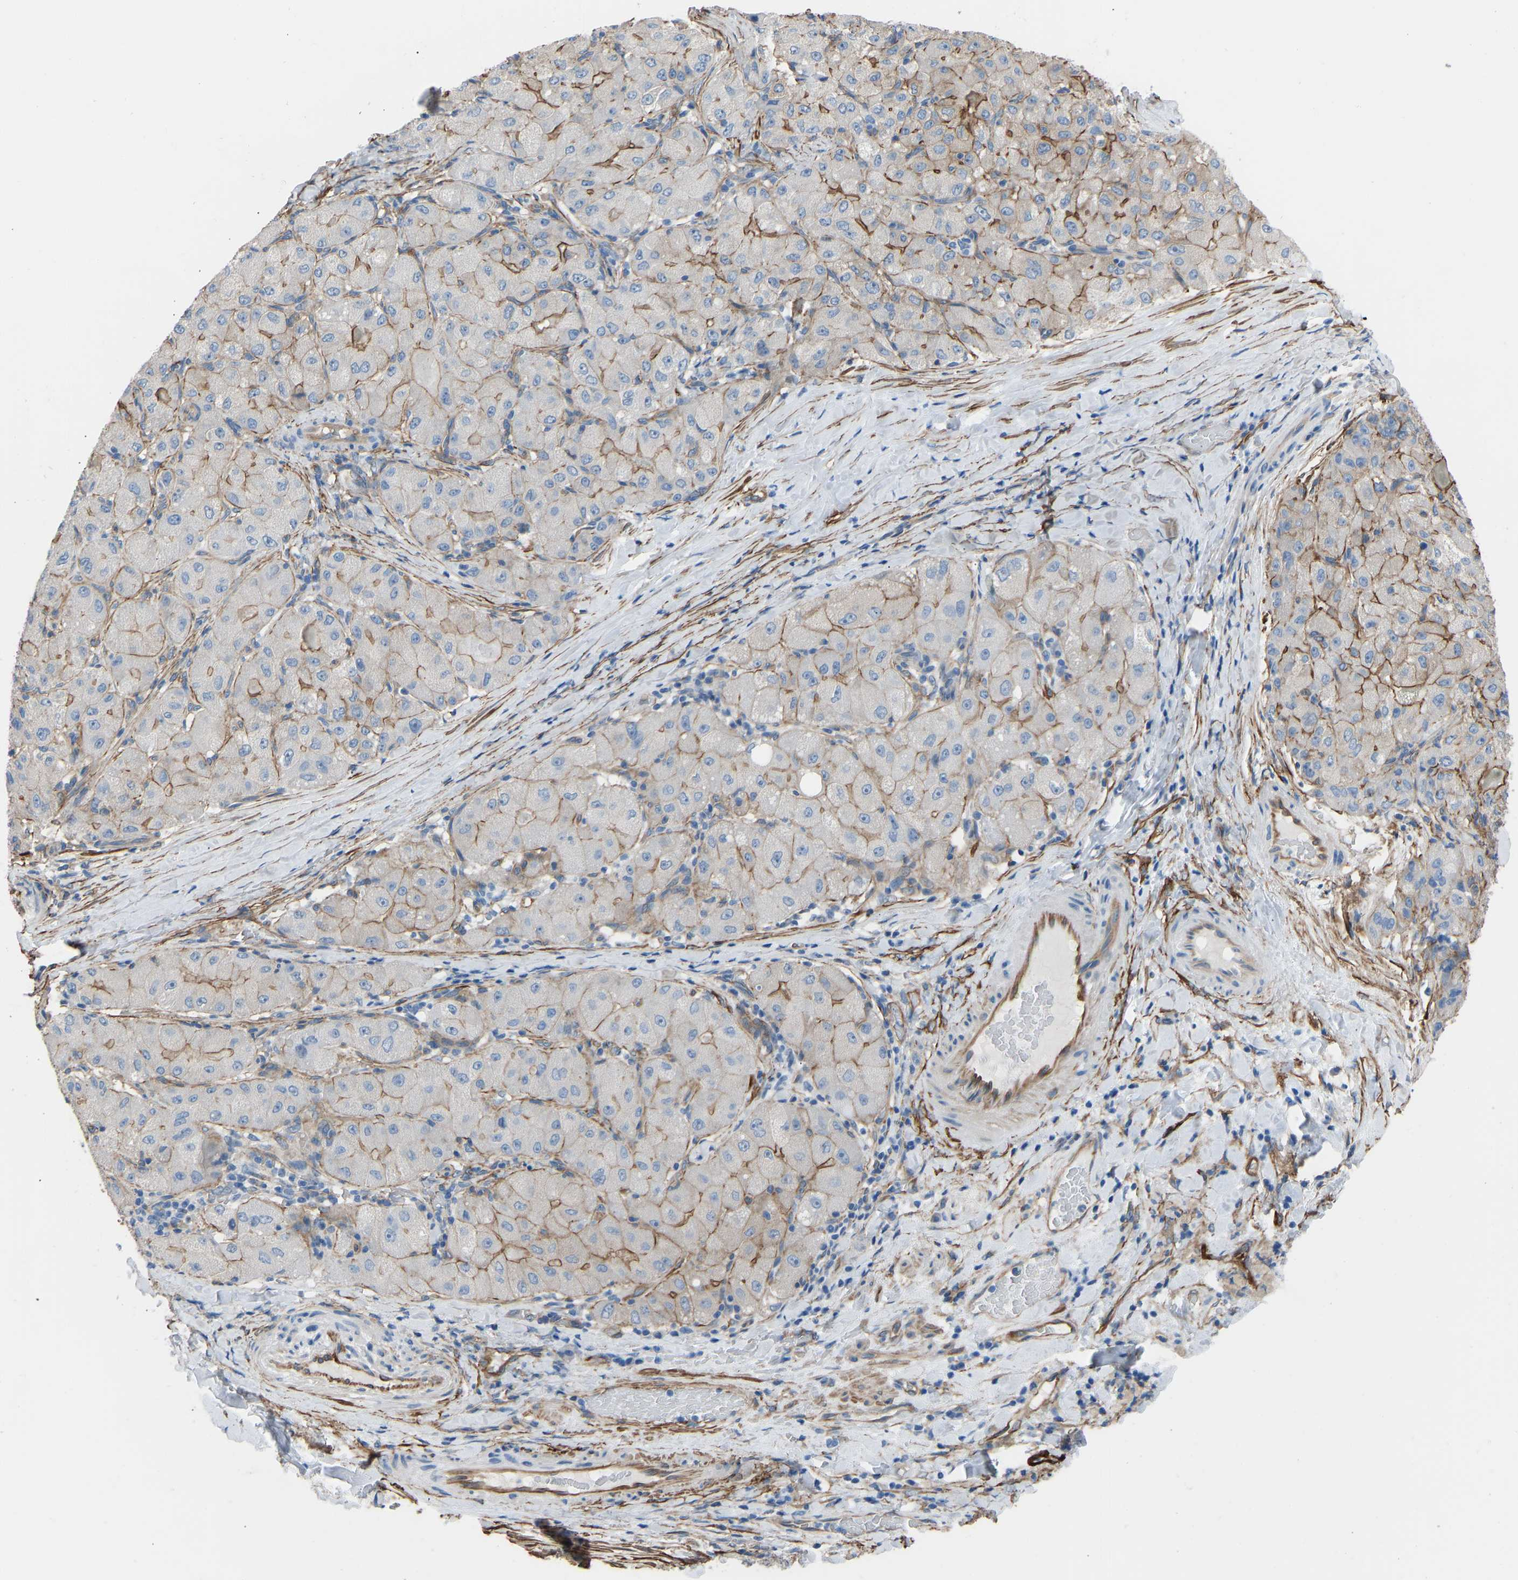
{"staining": {"intensity": "moderate", "quantity": ">75%", "location": "cytoplasmic/membranous"}, "tissue": "liver cancer", "cell_type": "Tumor cells", "image_type": "cancer", "snomed": [{"axis": "morphology", "description": "Carcinoma, Hepatocellular, NOS"}, {"axis": "topography", "description": "Liver"}], "caption": "This image exhibits IHC staining of human liver cancer (hepatocellular carcinoma), with medium moderate cytoplasmic/membranous positivity in approximately >75% of tumor cells.", "gene": "MYH10", "patient": {"sex": "male", "age": 80}}